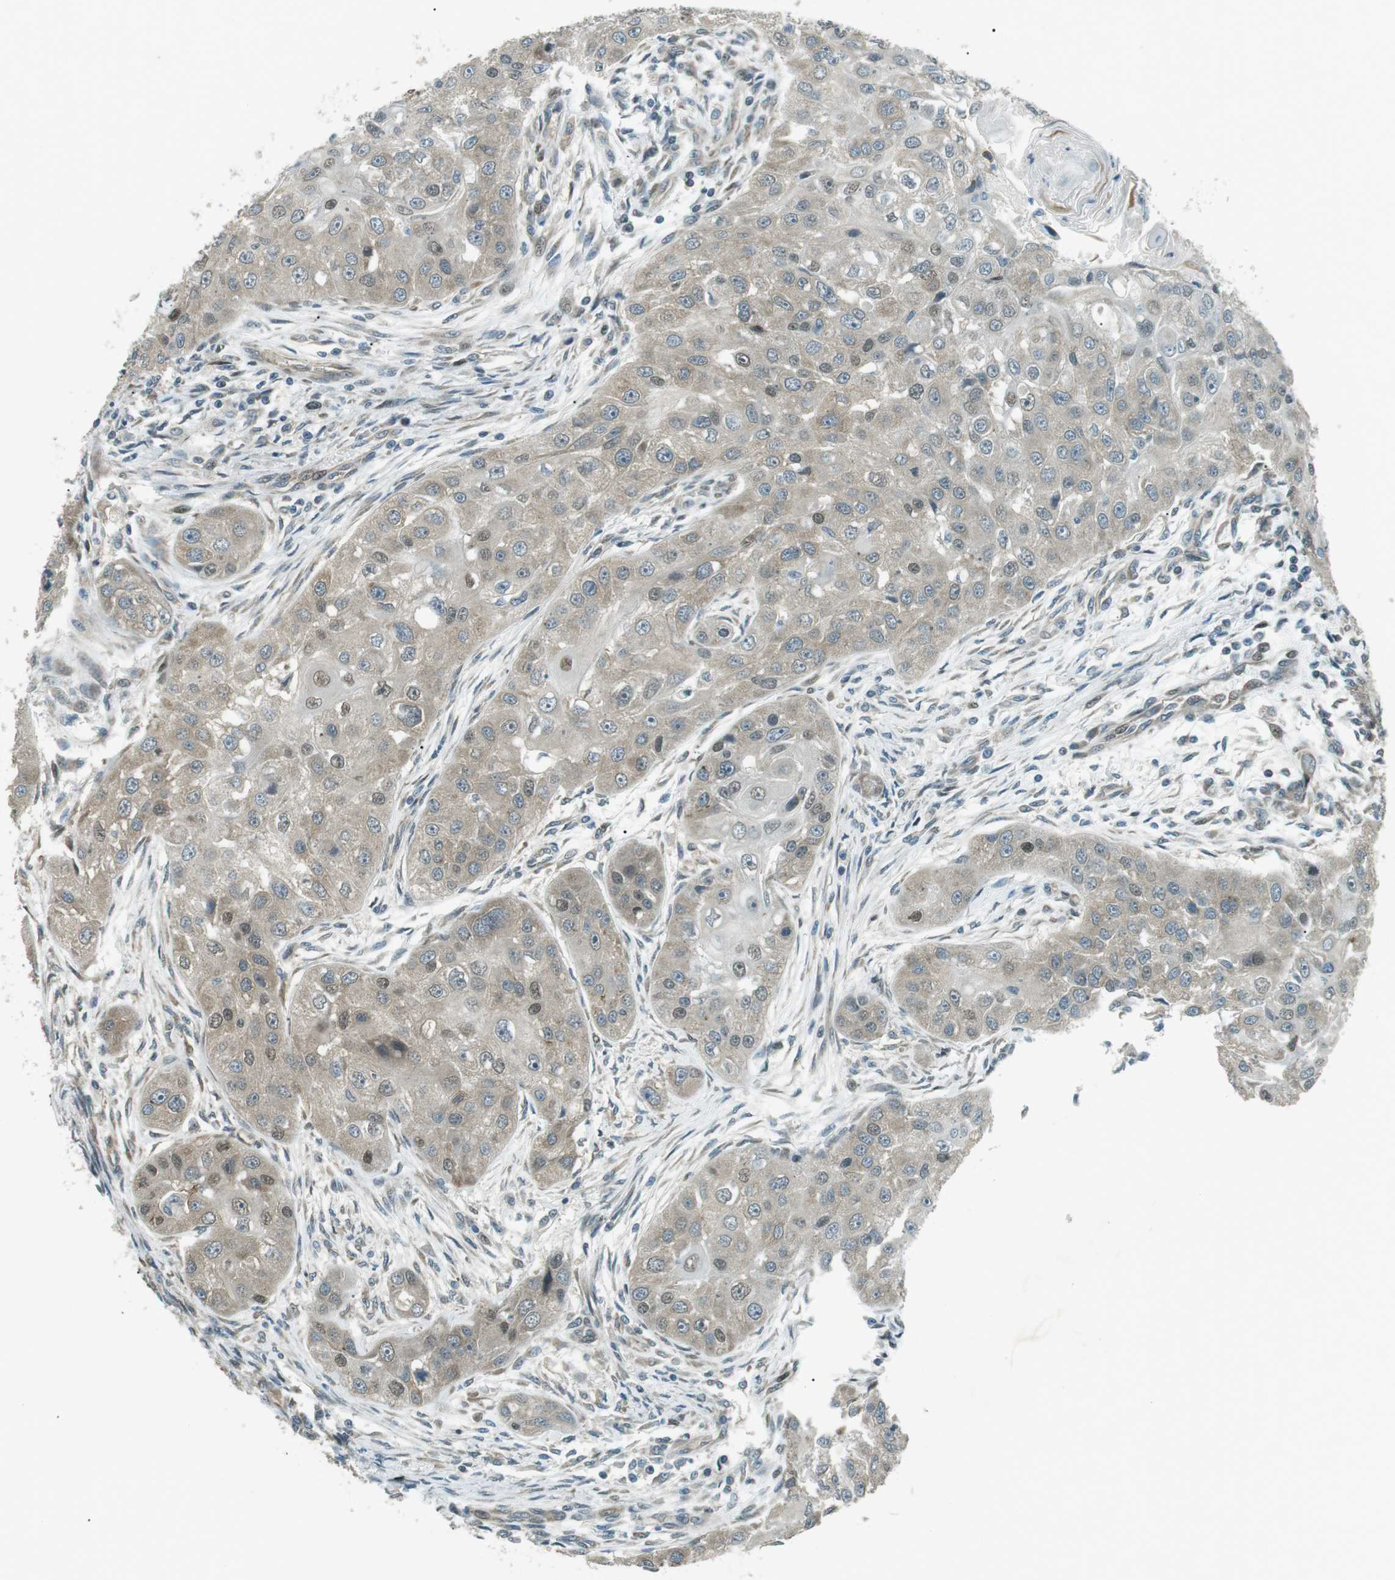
{"staining": {"intensity": "weak", "quantity": ">75%", "location": "cytoplasmic/membranous,nuclear"}, "tissue": "head and neck cancer", "cell_type": "Tumor cells", "image_type": "cancer", "snomed": [{"axis": "morphology", "description": "Normal tissue, NOS"}, {"axis": "morphology", "description": "Squamous cell carcinoma, NOS"}, {"axis": "topography", "description": "Skeletal muscle"}, {"axis": "topography", "description": "Head-Neck"}], "caption": "There is low levels of weak cytoplasmic/membranous and nuclear positivity in tumor cells of head and neck cancer (squamous cell carcinoma), as demonstrated by immunohistochemical staining (brown color).", "gene": "TMEM74", "patient": {"sex": "male", "age": 51}}